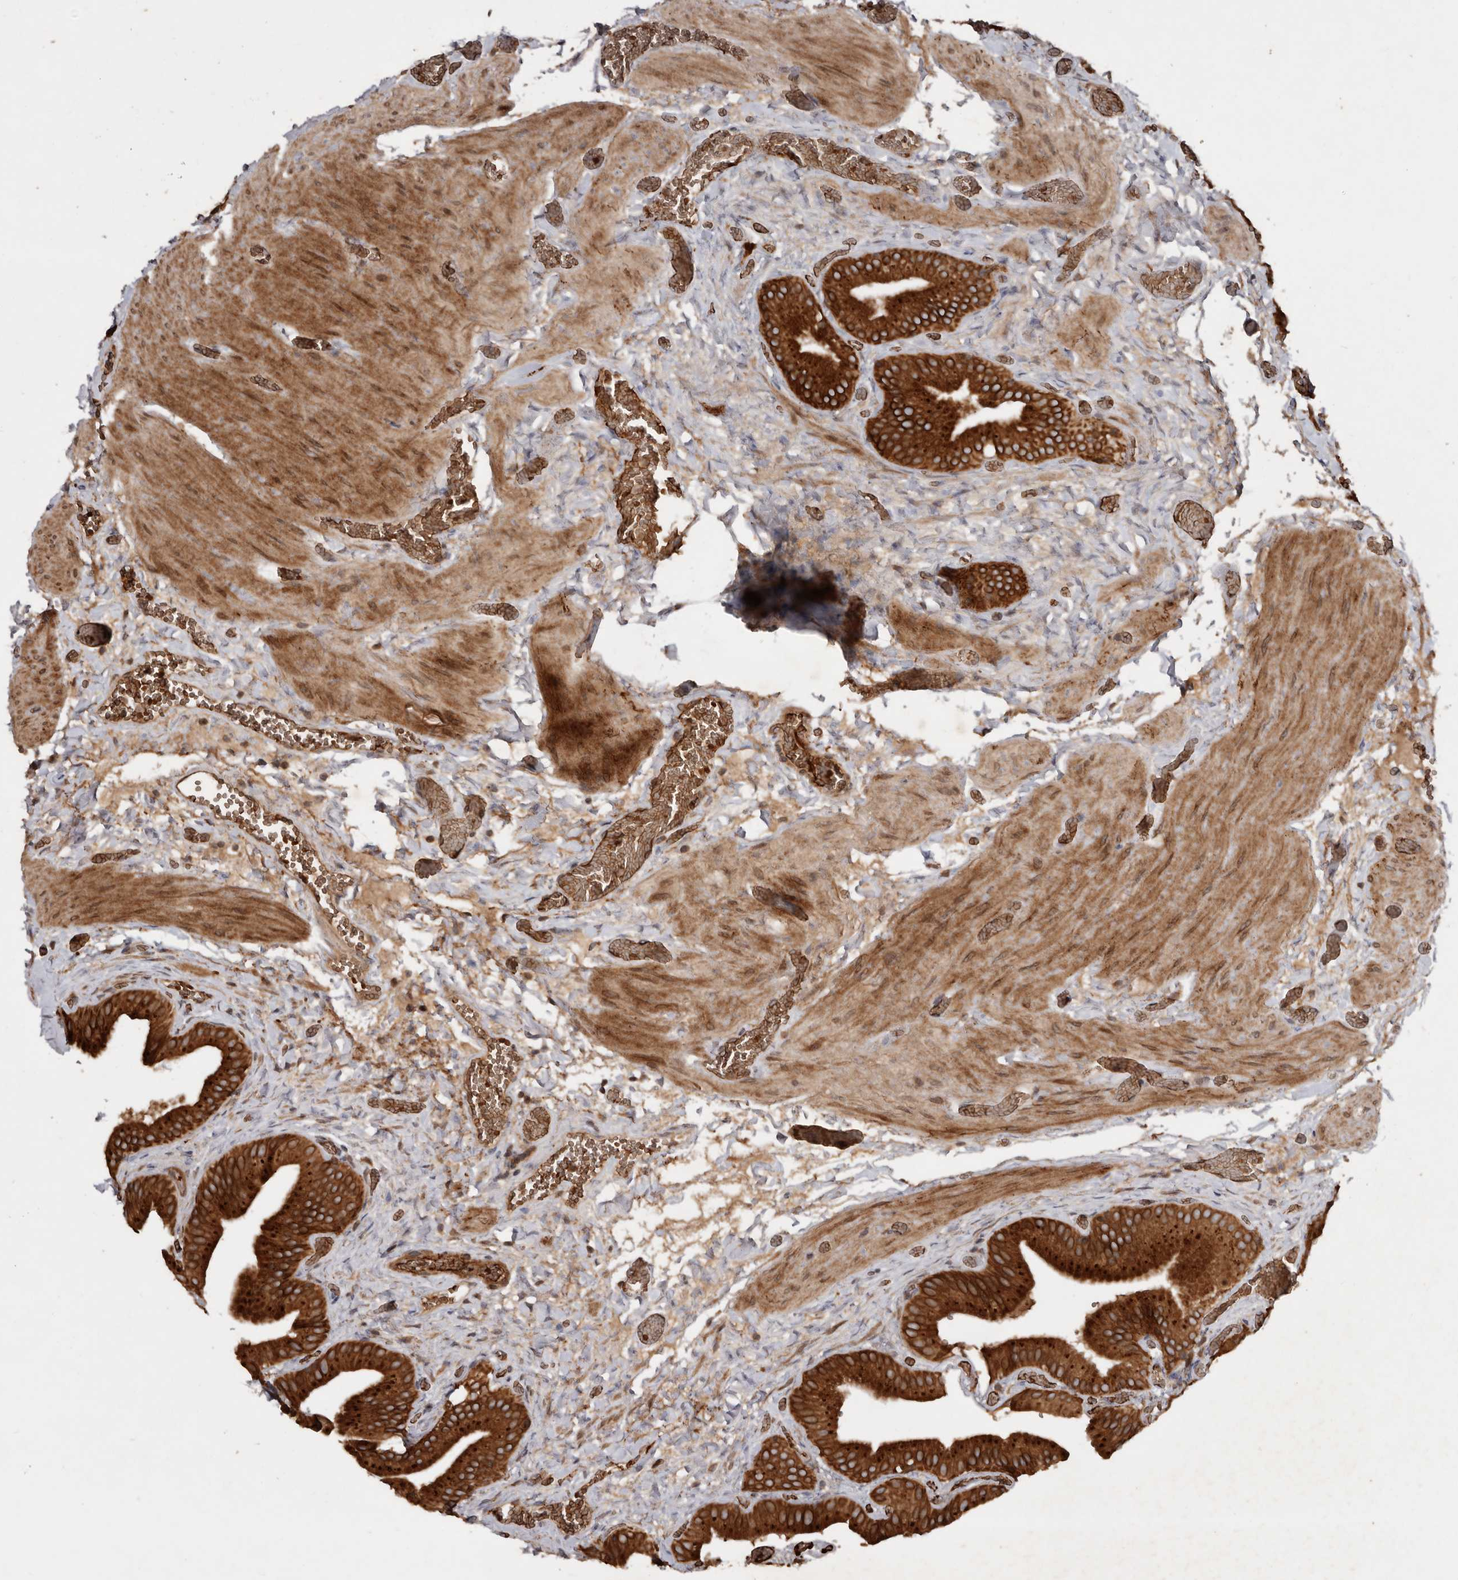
{"staining": {"intensity": "strong", "quantity": ">75%", "location": "cytoplasmic/membranous"}, "tissue": "gallbladder", "cell_type": "Glandular cells", "image_type": "normal", "snomed": [{"axis": "morphology", "description": "Normal tissue, NOS"}, {"axis": "topography", "description": "Gallbladder"}], "caption": "The immunohistochemical stain labels strong cytoplasmic/membranous staining in glandular cells of normal gallbladder. (IHC, brightfield microscopy, high magnification).", "gene": "STK36", "patient": {"sex": "female", "age": 64}}